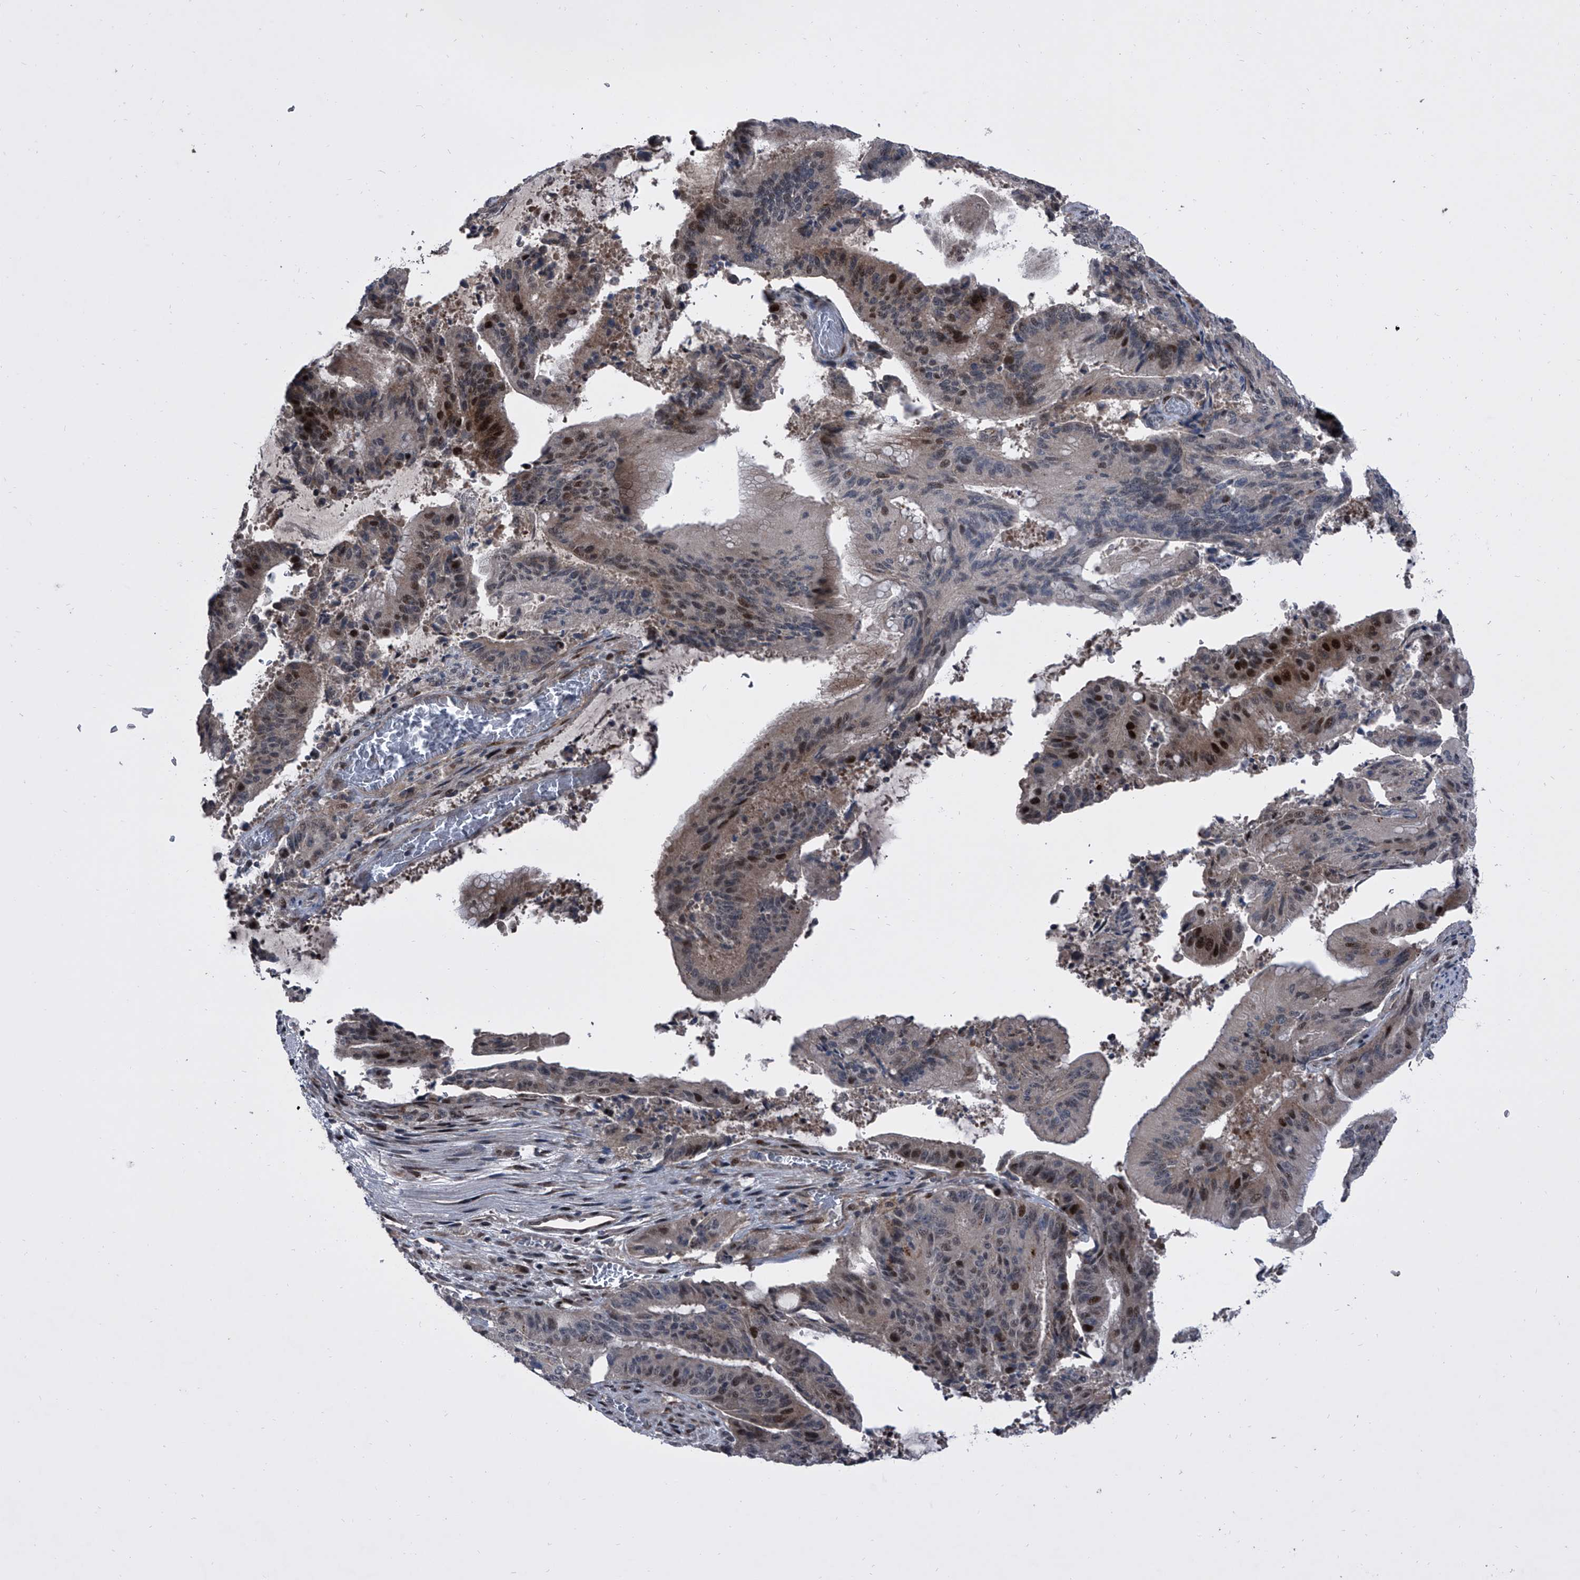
{"staining": {"intensity": "moderate", "quantity": "25%-75%", "location": "nuclear"}, "tissue": "liver cancer", "cell_type": "Tumor cells", "image_type": "cancer", "snomed": [{"axis": "morphology", "description": "Normal tissue, NOS"}, {"axis": "morphology", "description": "Cholangiocarcinoma"}, {"axis": "topography", "description": "Liver"}, {"axis": "topography", "description": "Peripheral nerve tissue"}], "caption": "The photomicrograph shows a brown stain indicating the presence of a protein in the nuclear of tumor cells in liver cancer (cholangiocarcinoma).", "gene": "ELK4", "patient": {"sex": "female", "age": 73}}